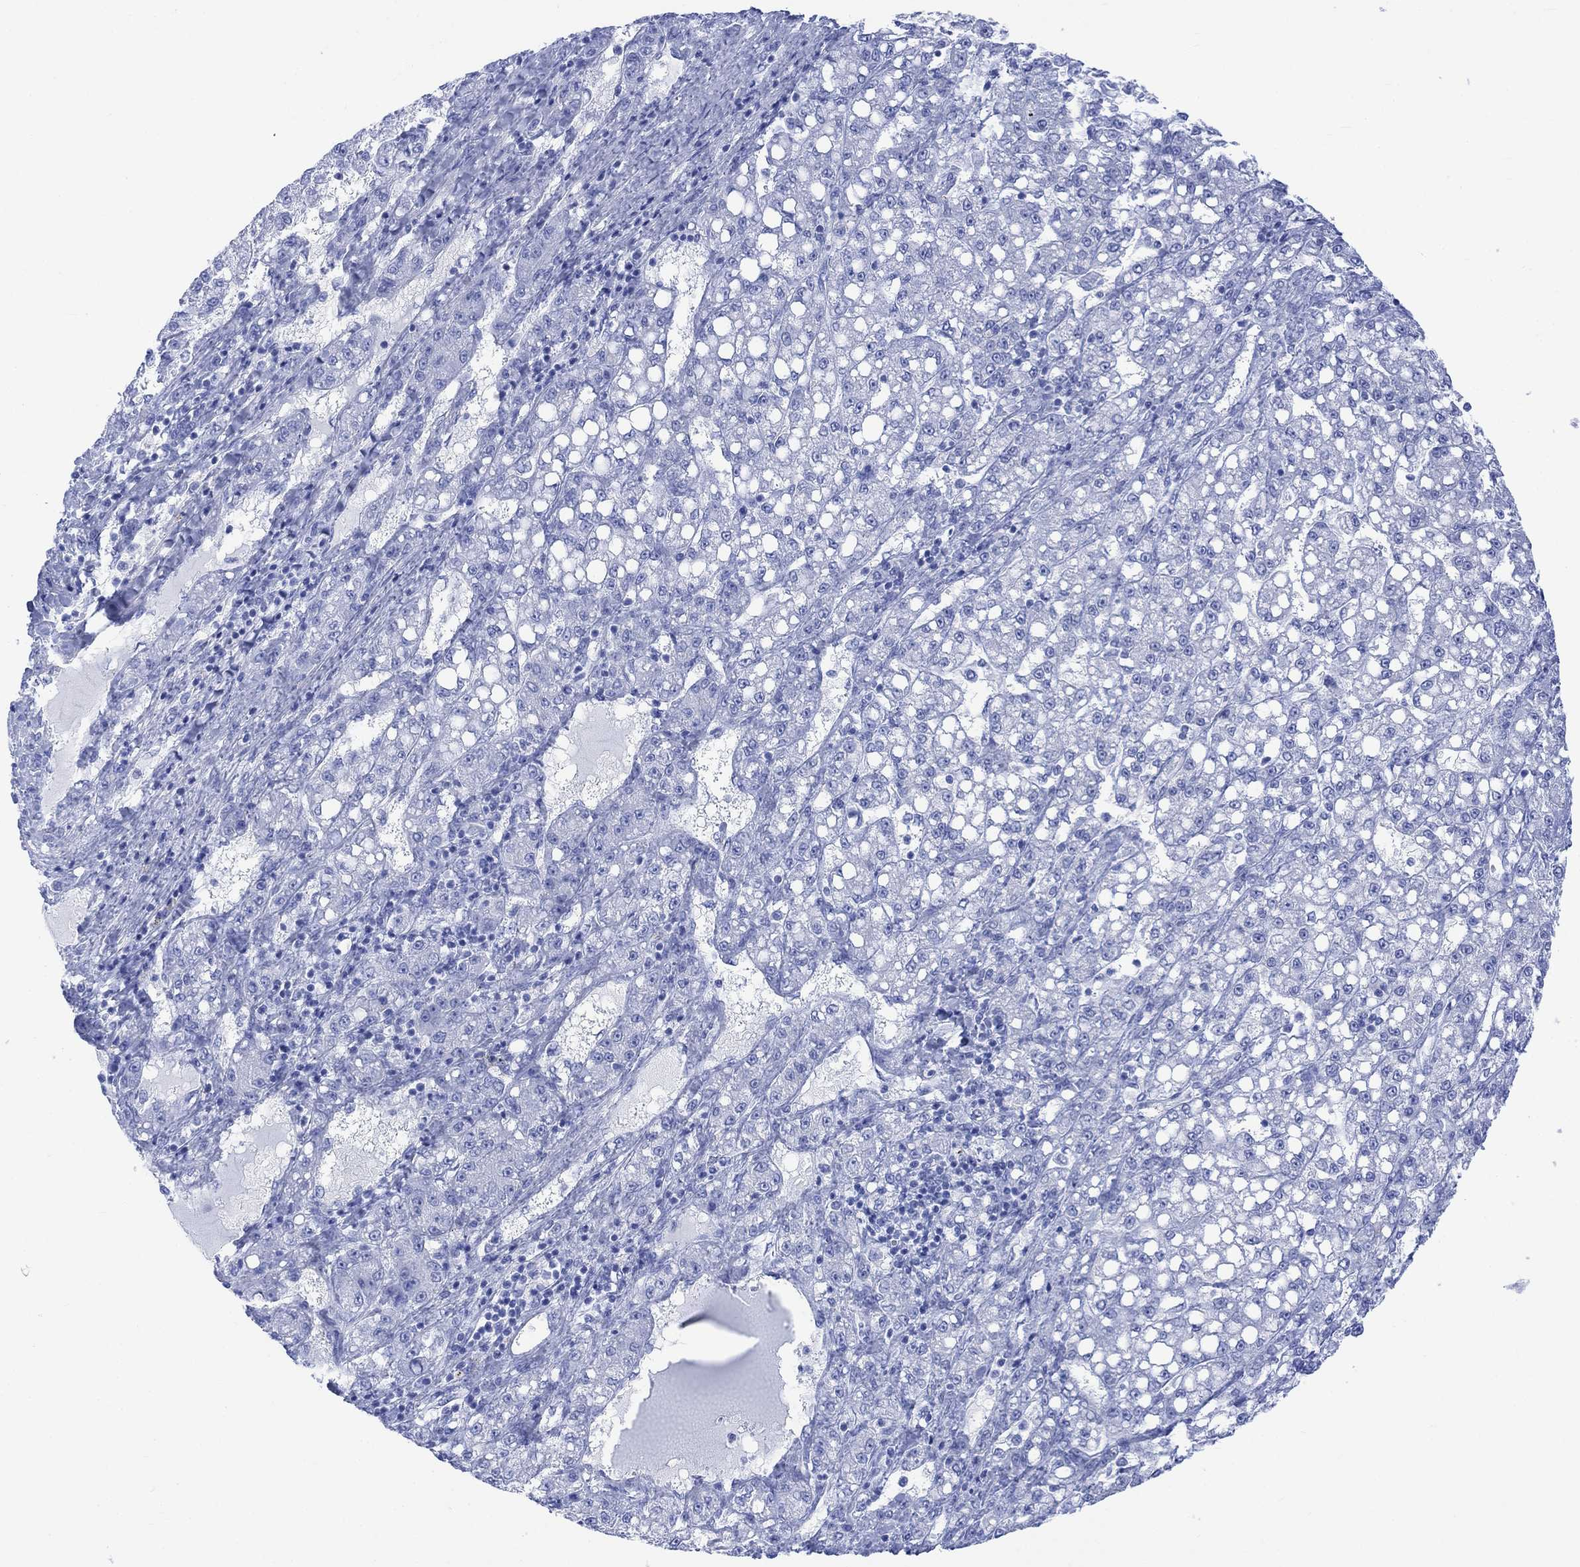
{"staining": {"intensity": "negative", "quantity": "none", "location": "none"}, "tissue": "liver cancer", "cell_type": "Tumor cells", "image_type": "cancer", "snomed": [{"axis": "morphology", "description": "Carcinoma, Hepatocellular, NOS"}, {"axis": "topography", "description": "Liver"}], "caption": "Tumor cells are negative for brown protein staining in hepatocellular carcinoma (liver).", "gene": "CELF4", "patient": {"sex": "female", "age": 65}}